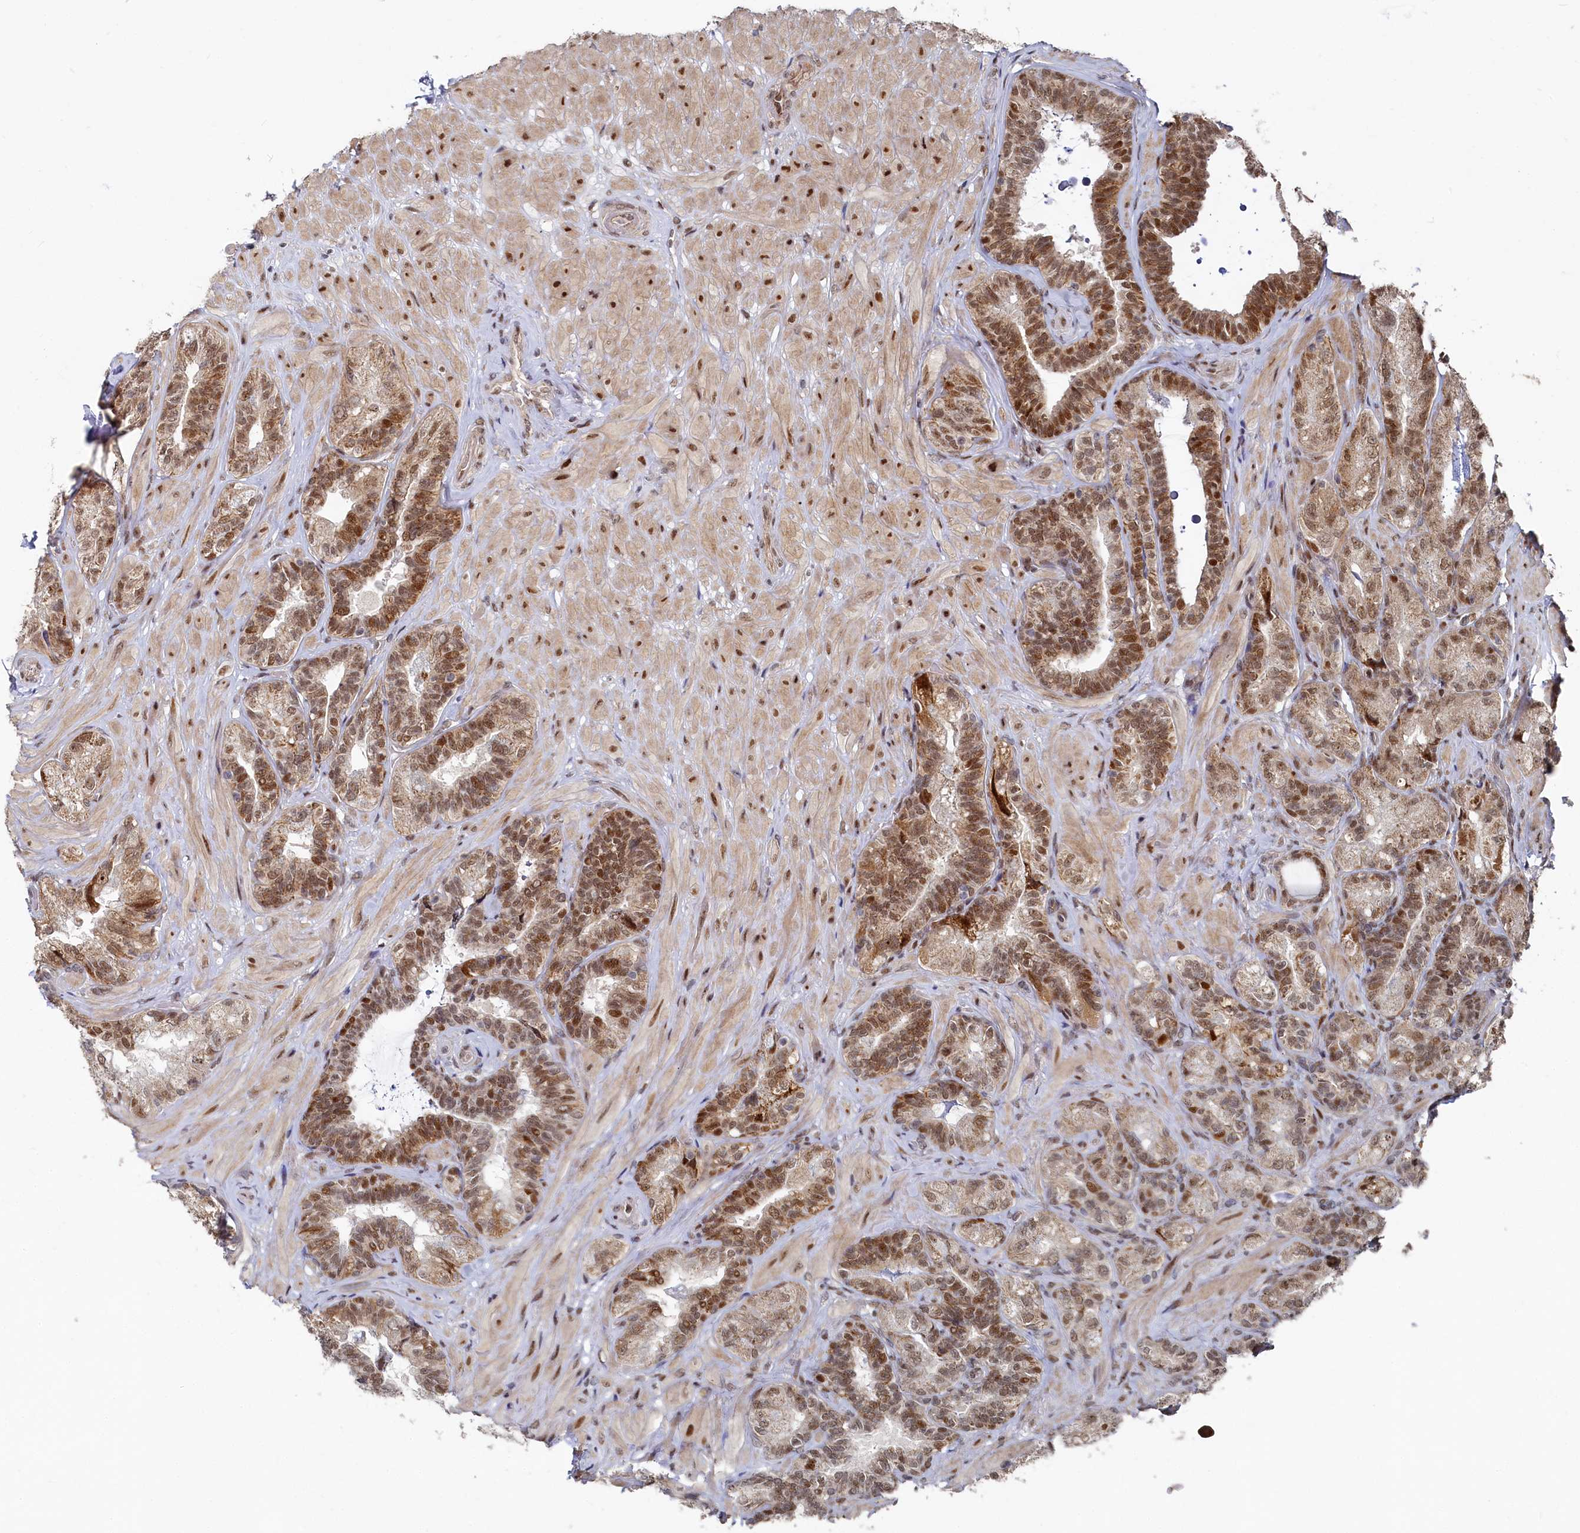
{"staining": {"intensity": "moderate", "quantity": ">75%", "location": "cytoplasmic/membranous,nuclear"}, "tissue": "seminal vesicle", "cell_type": "Glandular cells", "image_type": "normal", "snomed": [{"axis": "morphology", "description": "Normal tissue, NOS"}, {"axis": "topography", "description": "Prostate and seminal vesicle, NOS"}, {"axis": "topography", "description": "Prostate"}, {"axis": "topography", "description": "Seminal veicle"}], "caption": "Immunohistochemical staining of benign human seminal vesicle shows medium levels of moderate cytoplasmic/membranous,nuclear positivity in approximately >75% of glandular cells. Using DAB (3,3'-diaminobenzidine) (brown) and hematoxylin (blue) stains, captured at high magnification using brightfield microscopy.", "gene": "BUB3", "patient": {"sex": "male", "age": 67}}